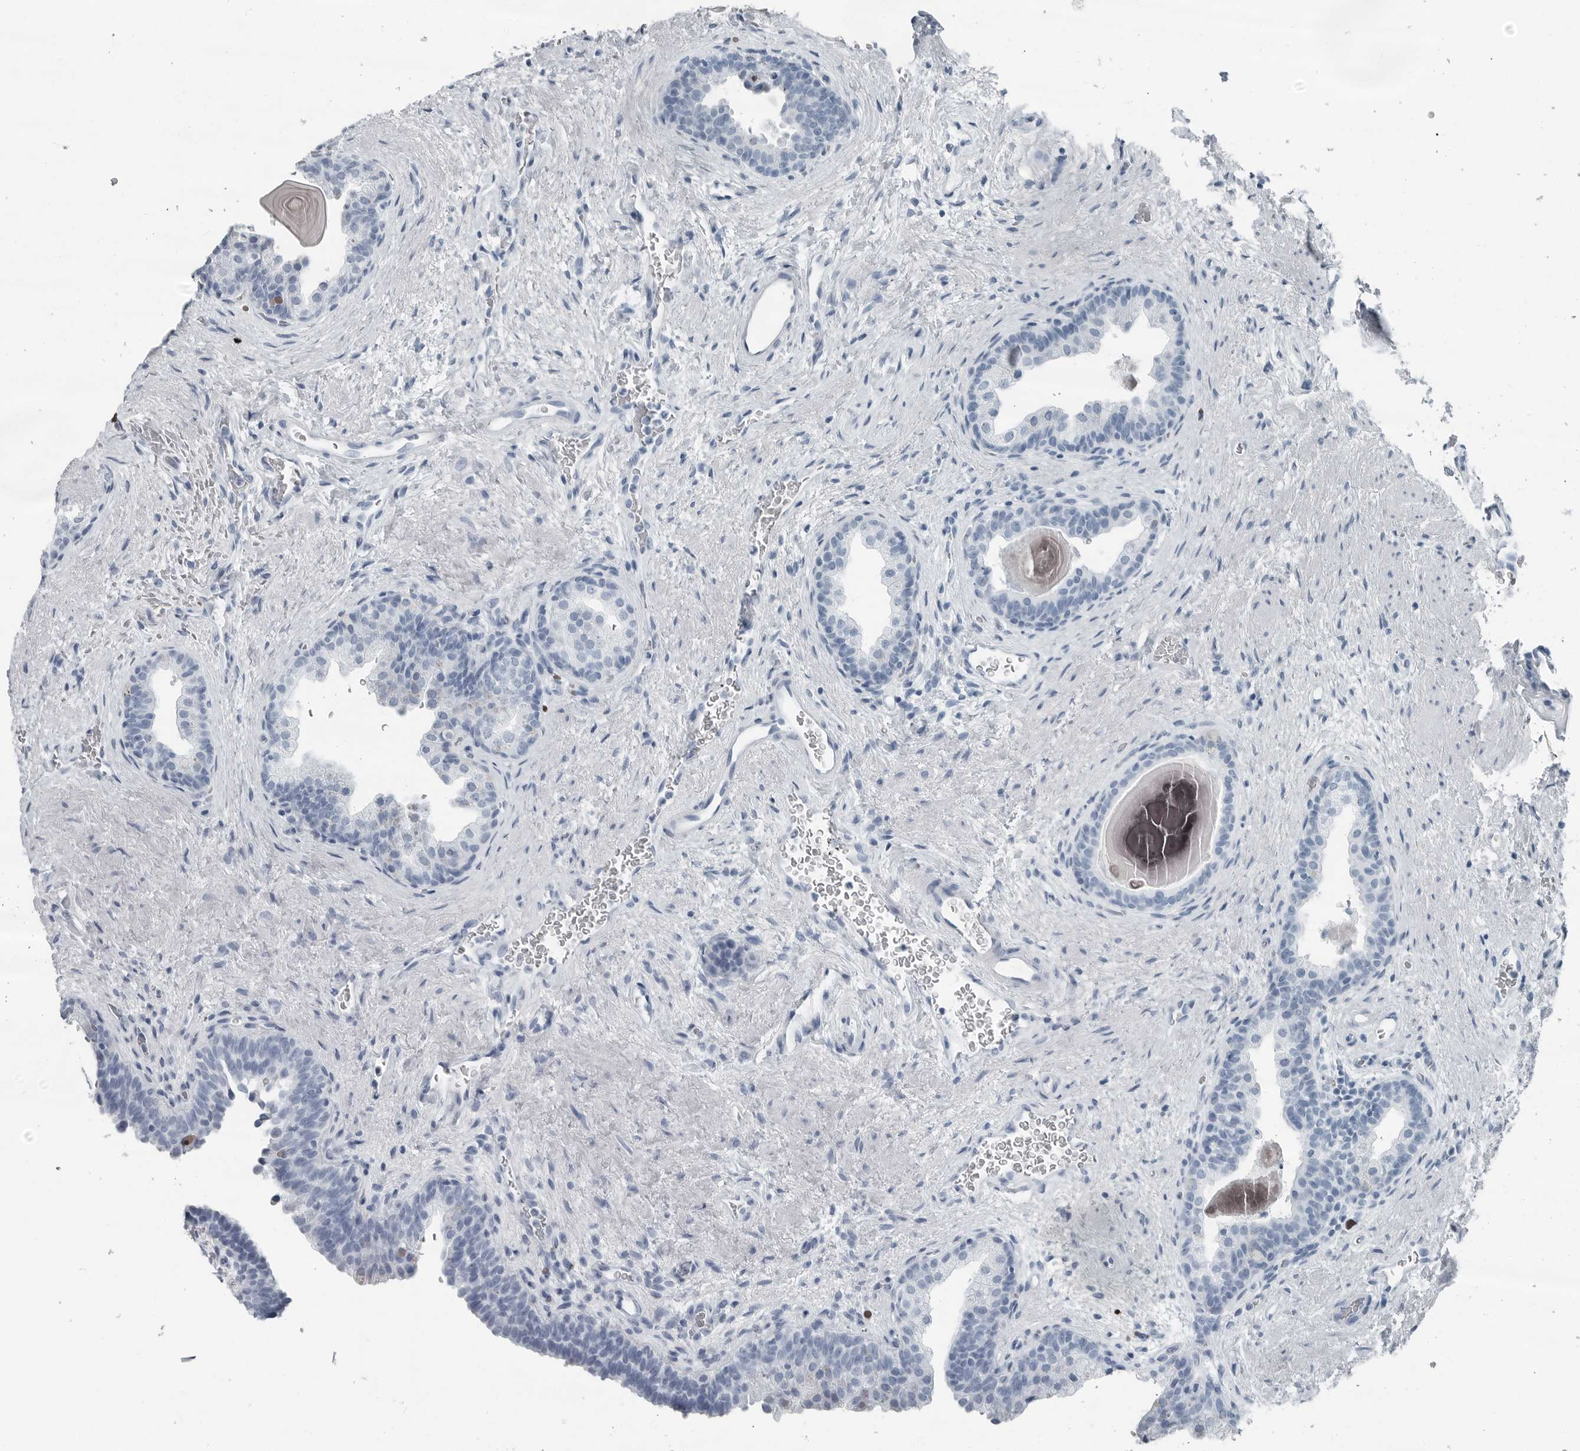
{"staining": {"intensity": "negative", "quantity": "none", "location": "none"}, "tissue": "prostate", "cell_type": "Glandular cells", "image_type": "normal", "snomed": [{"axis": "morphology", "description": "Normal tissue, NOS"}, {"axis": "topography", "description": "Prostate"}], "caption": "The immunohistochemistry micrograph has no significant expression in glandular cells of prostate. (DAB immunohistochemistry (IHC) visualized using brightfield microscopy, high magnification).", "gene": "FABP6", "patient": {"sex": "male", "age": 48}}